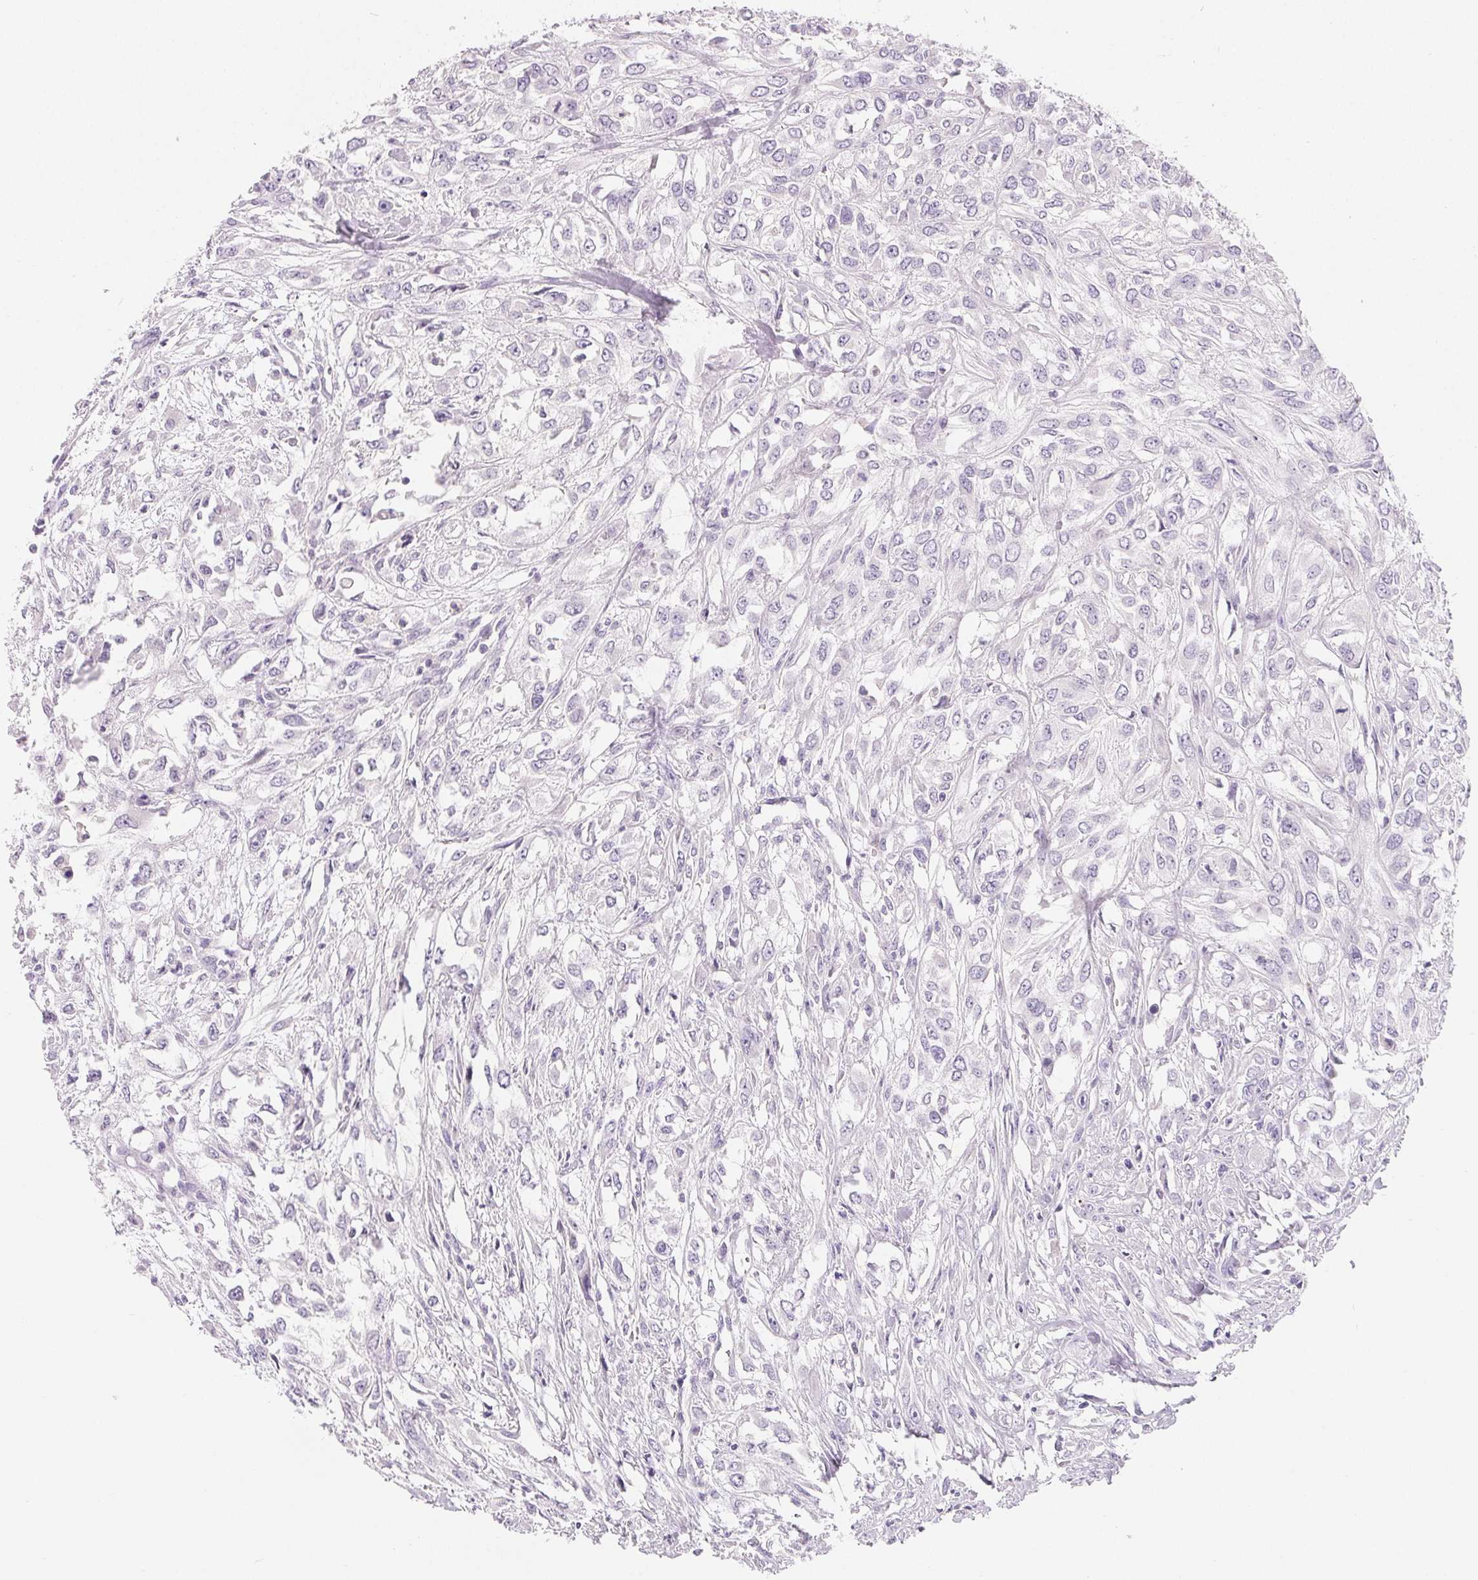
{"staining": {"intensity": "negative", "quantity": "none", "location": "none"}, "tissue": "urothelial cancer", "cell_type": "Tumor cells", "image_type": "cancer", "snomed": [{"axis": "morphology", "description": "Urothelial carcinoma, High grade"}, {"axis": "topography", "description": "Urinary bladder"}], "caption": "Immunohistochemistry photomicrograph of human urothelial cancer stained for a protein (brown), which shows no staining in tumor cells. (Immunohistochemistry, brightfield microscopy, high magnification).", "gene": "SPACA5B", "patient": {"sex": "male", "age": 67}}